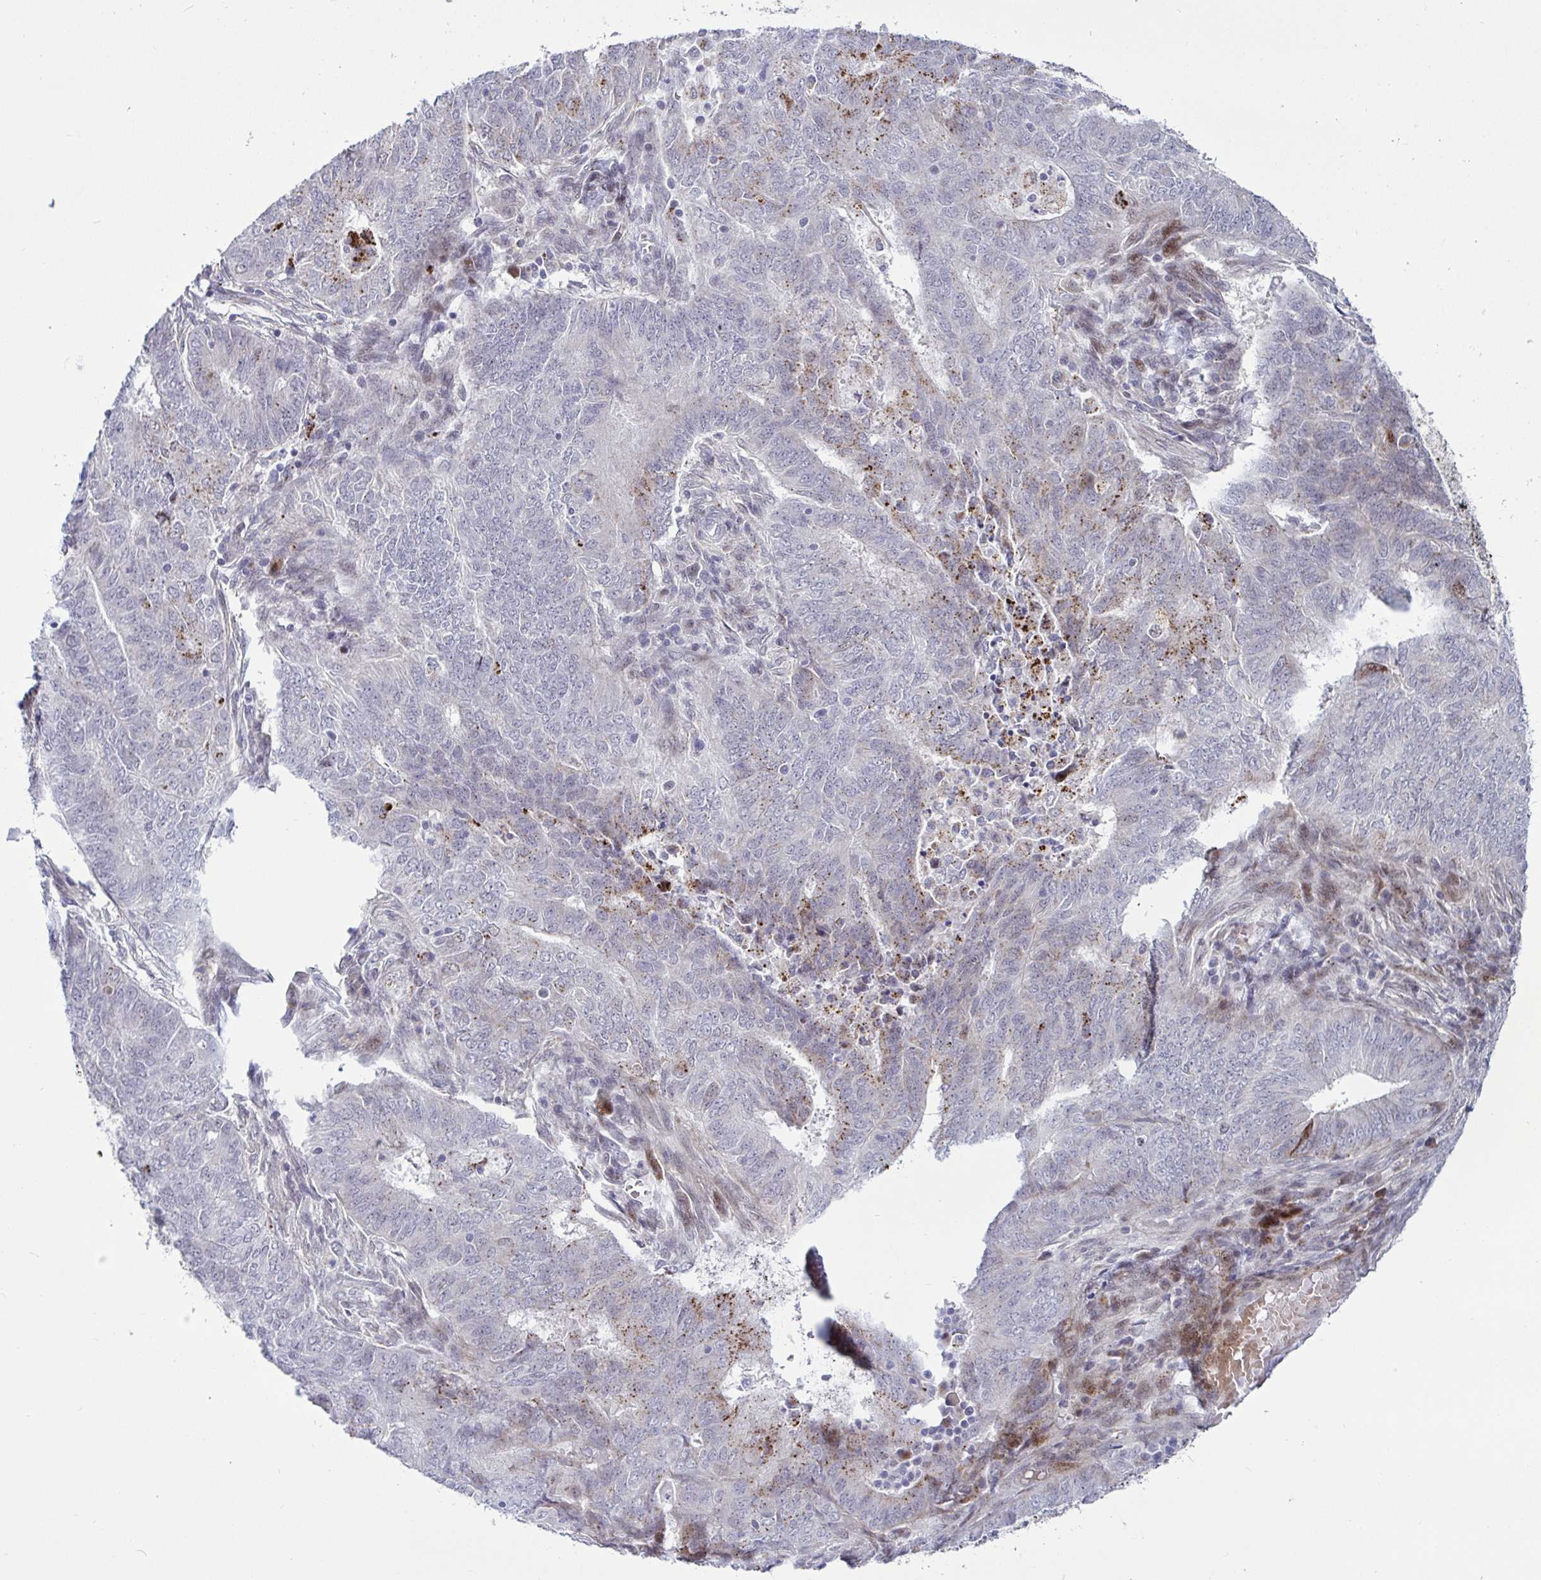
{"staining": {"intensity": "moderate", "quantity": "<25%", "location": "cytoplasmic/membranous"}, "tissue": "endometrial cancer", "cell_type": "Tumor cells", "image_type": "cancer", "snomed": [{"axis": "morphology", "description": "Adenocarcinoma, NOS"}, {"axis": "topography", "description": "Endometrium"}], "caption": "The photomicrograph demonstrates staining of adenocarcinoma (endometrial), revealing moderate cytoplasmic/membranous protein expression (brown color) within tumor cells.", "gene": "DZIP1", "patient": {"sex": "female", "age": 62}}